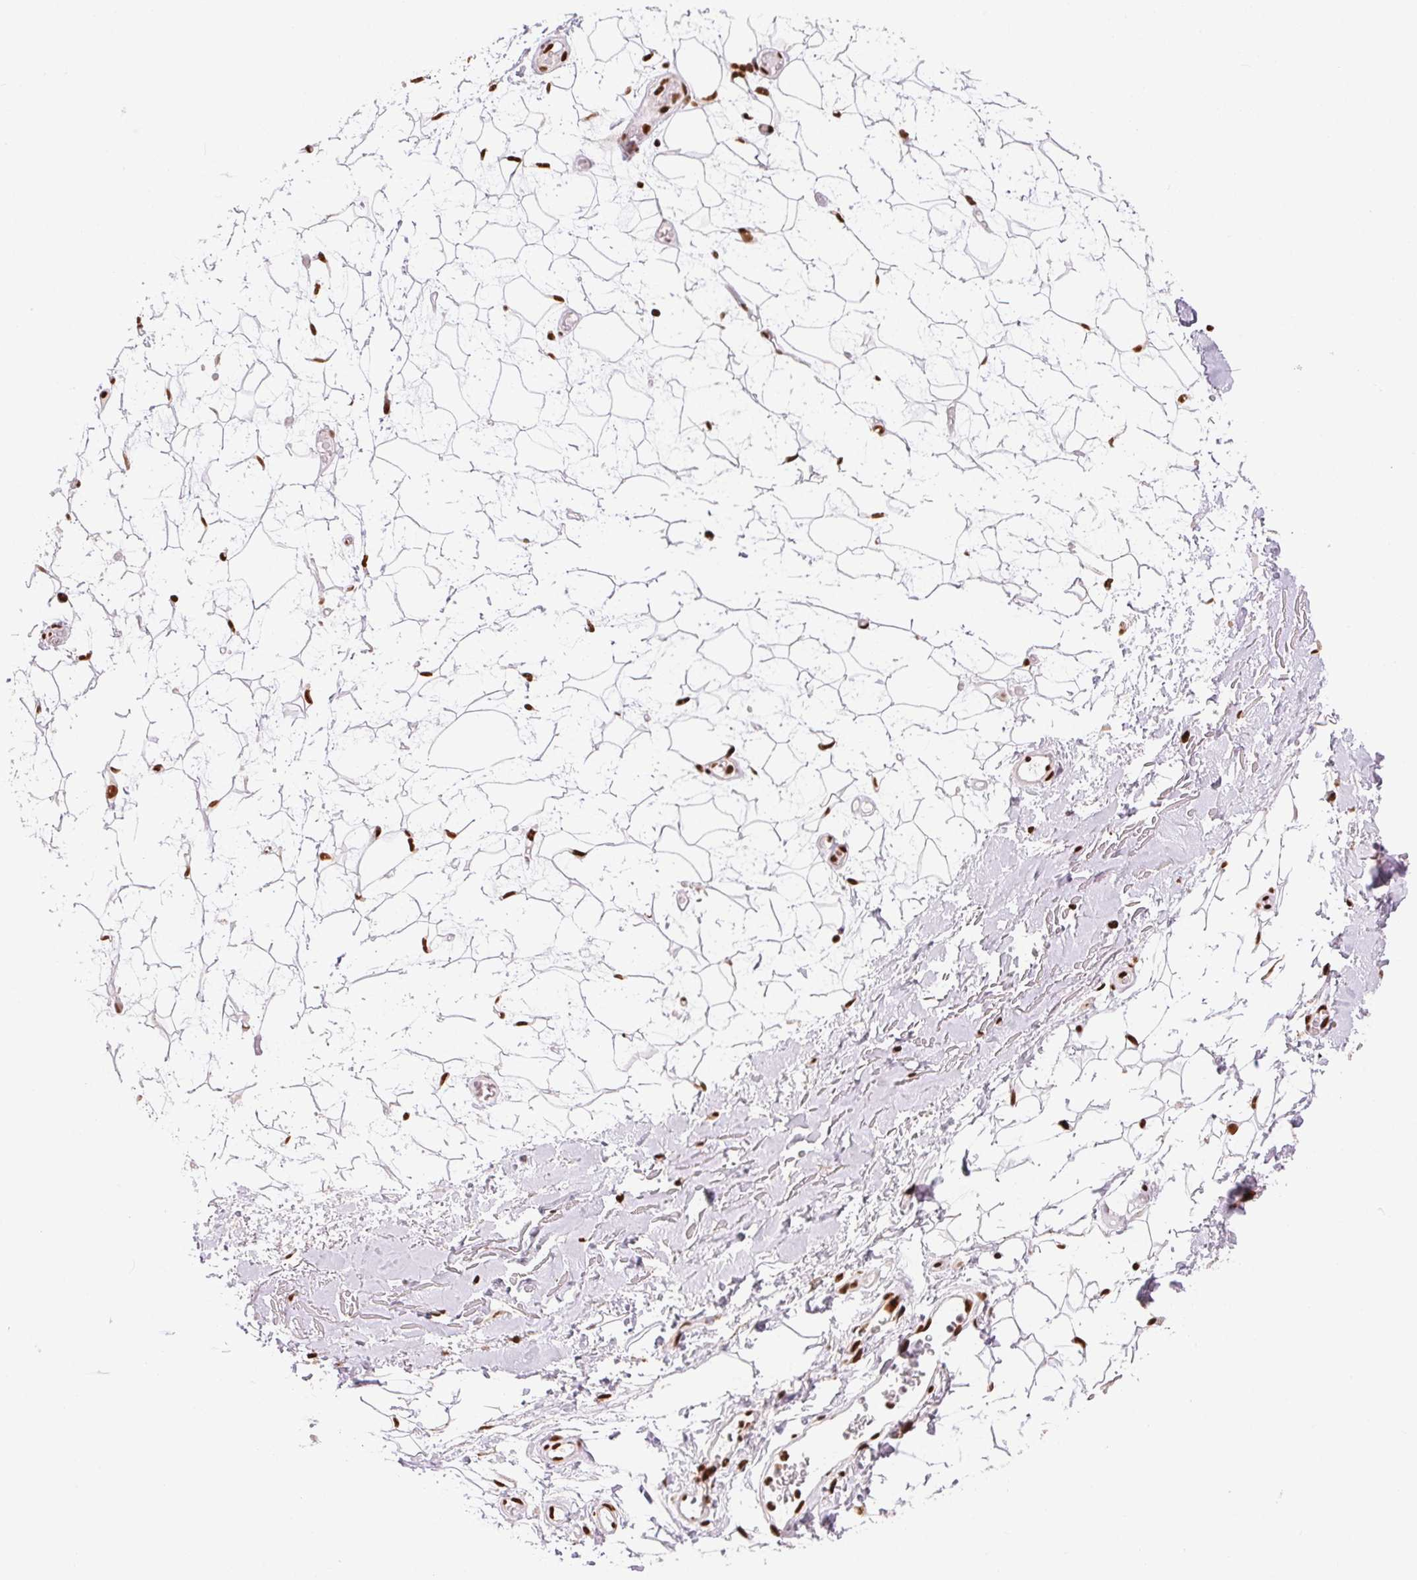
{"staining": {"intensity": "strong", "quantity": ">75%", "location": "nuclear"}, "tissue": "adipose tissue", "cell_type": "Adipocytes", "image_type": "normal", "snomed": [{"axis": "morphology", "description": "Normal tissue, NOS"}, {"axis": "topography", "description": "Anal"}, {"axis": "topography", "description": "Peripheral nerve tissue"}], "caption": "This image displays immunohistochemistry staining of normal adipose tissue, with high strong nuclear expression in about >75% of adipocytes.", "gene": "ZNF80", "patient": {"sex": "male", "age": 78}}